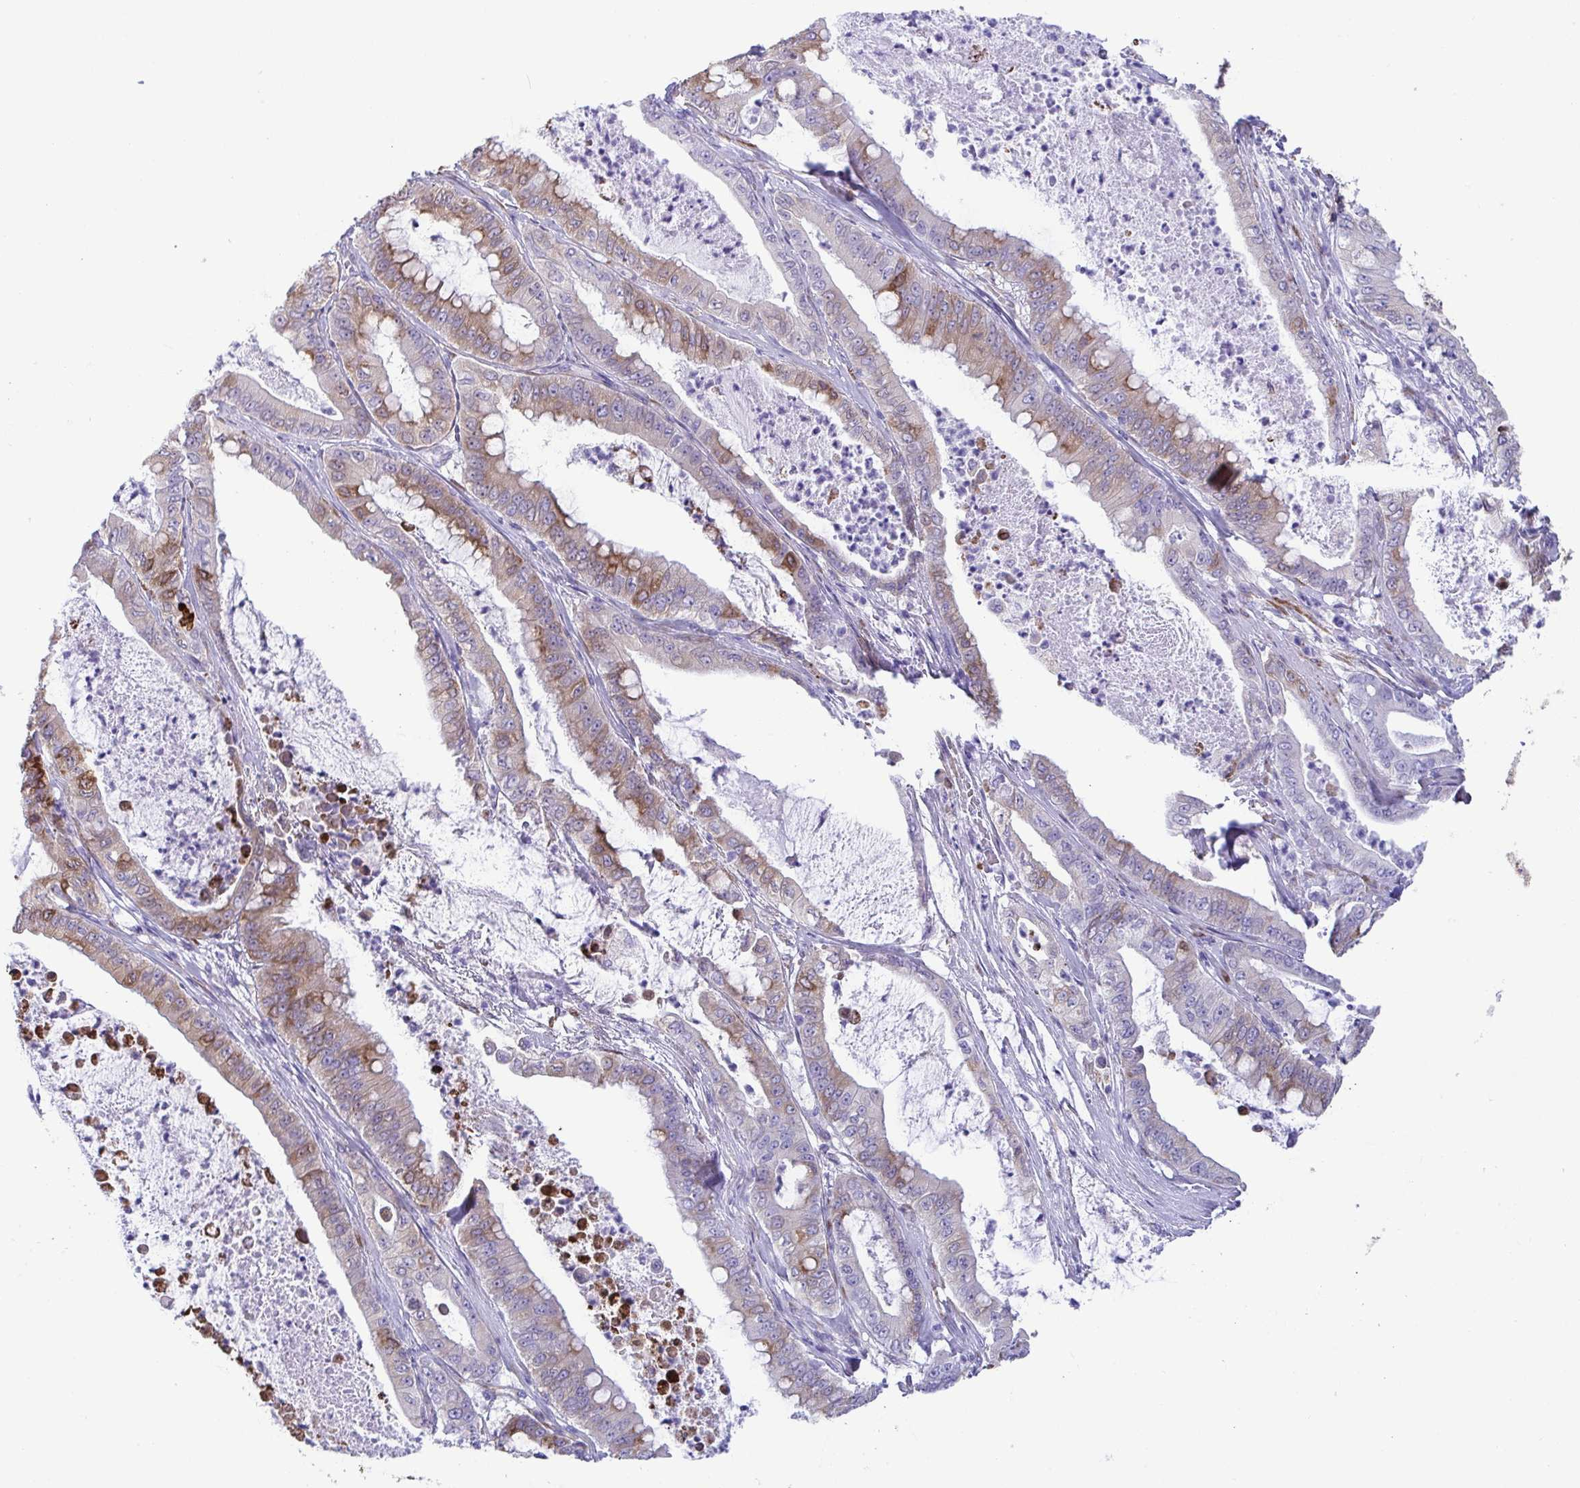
{"staining": {"intensity": "moderate", "quantity": "<25%", "location": "cytoplasmic/membranous"}, "tissue": "pancreatic cancer", "cell_type": "Tumor cells", "image_type": "cancer", "snomed": [{"axis": "morphology", "description": "Adenocarcinoma, NOS"}, {"axis": "topography", "description": "Pancreas"}], "caption": "The micrograph displays immunohistochemical staining of pancreatic cancer (adenocarcinoma). There is moderate cytoplasmic/membranous staining is present in about <25% of tumor cells.", "gene": "ASPH", "patient": {"sex": "male", "age": 71}}